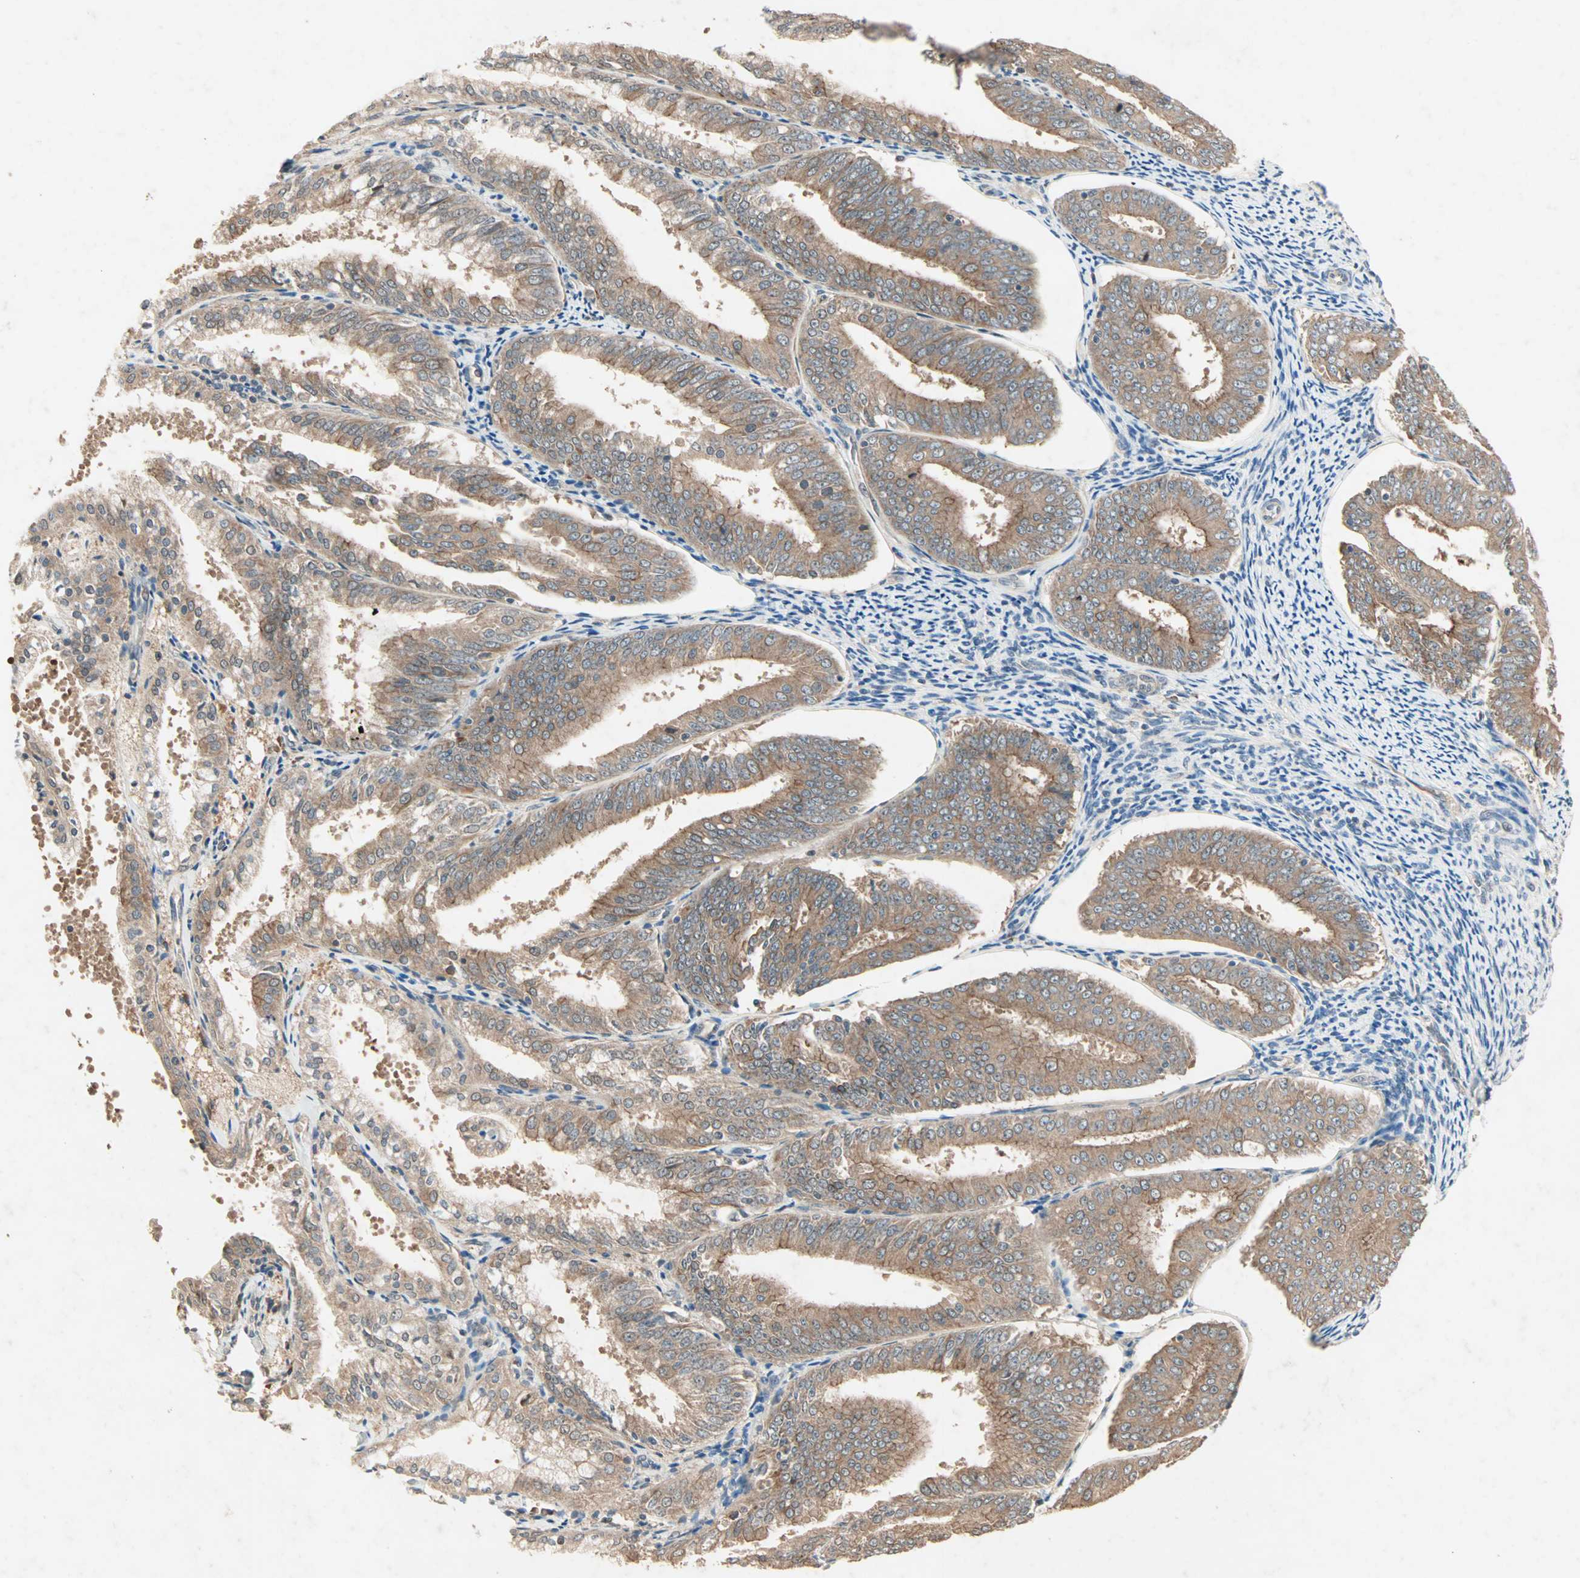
{"staining": {"intensity": "moderate", "quantity": ">75%", "location": "cytoplasmic/membranous"}, "tissue": "endometrial cancer", "cell_type": "Tumor cells", "image_type": "cancer", "snomed": [{"axis": "morphology", "description": "Adenocarcinoma, NOS"}, {"axis": "topography", "description": "Endometrium"}], "caption": "IHC (DAB (3,3'-diaminobenzidine)) staining of human endometrial cancer (adenocarcinoma) demonstrates moderate cytoplasmic/membranous protein staining in approximately >75% of tumor cells.", "gene": "TTF2", "patient": {"sex": "female", "age": 63}}